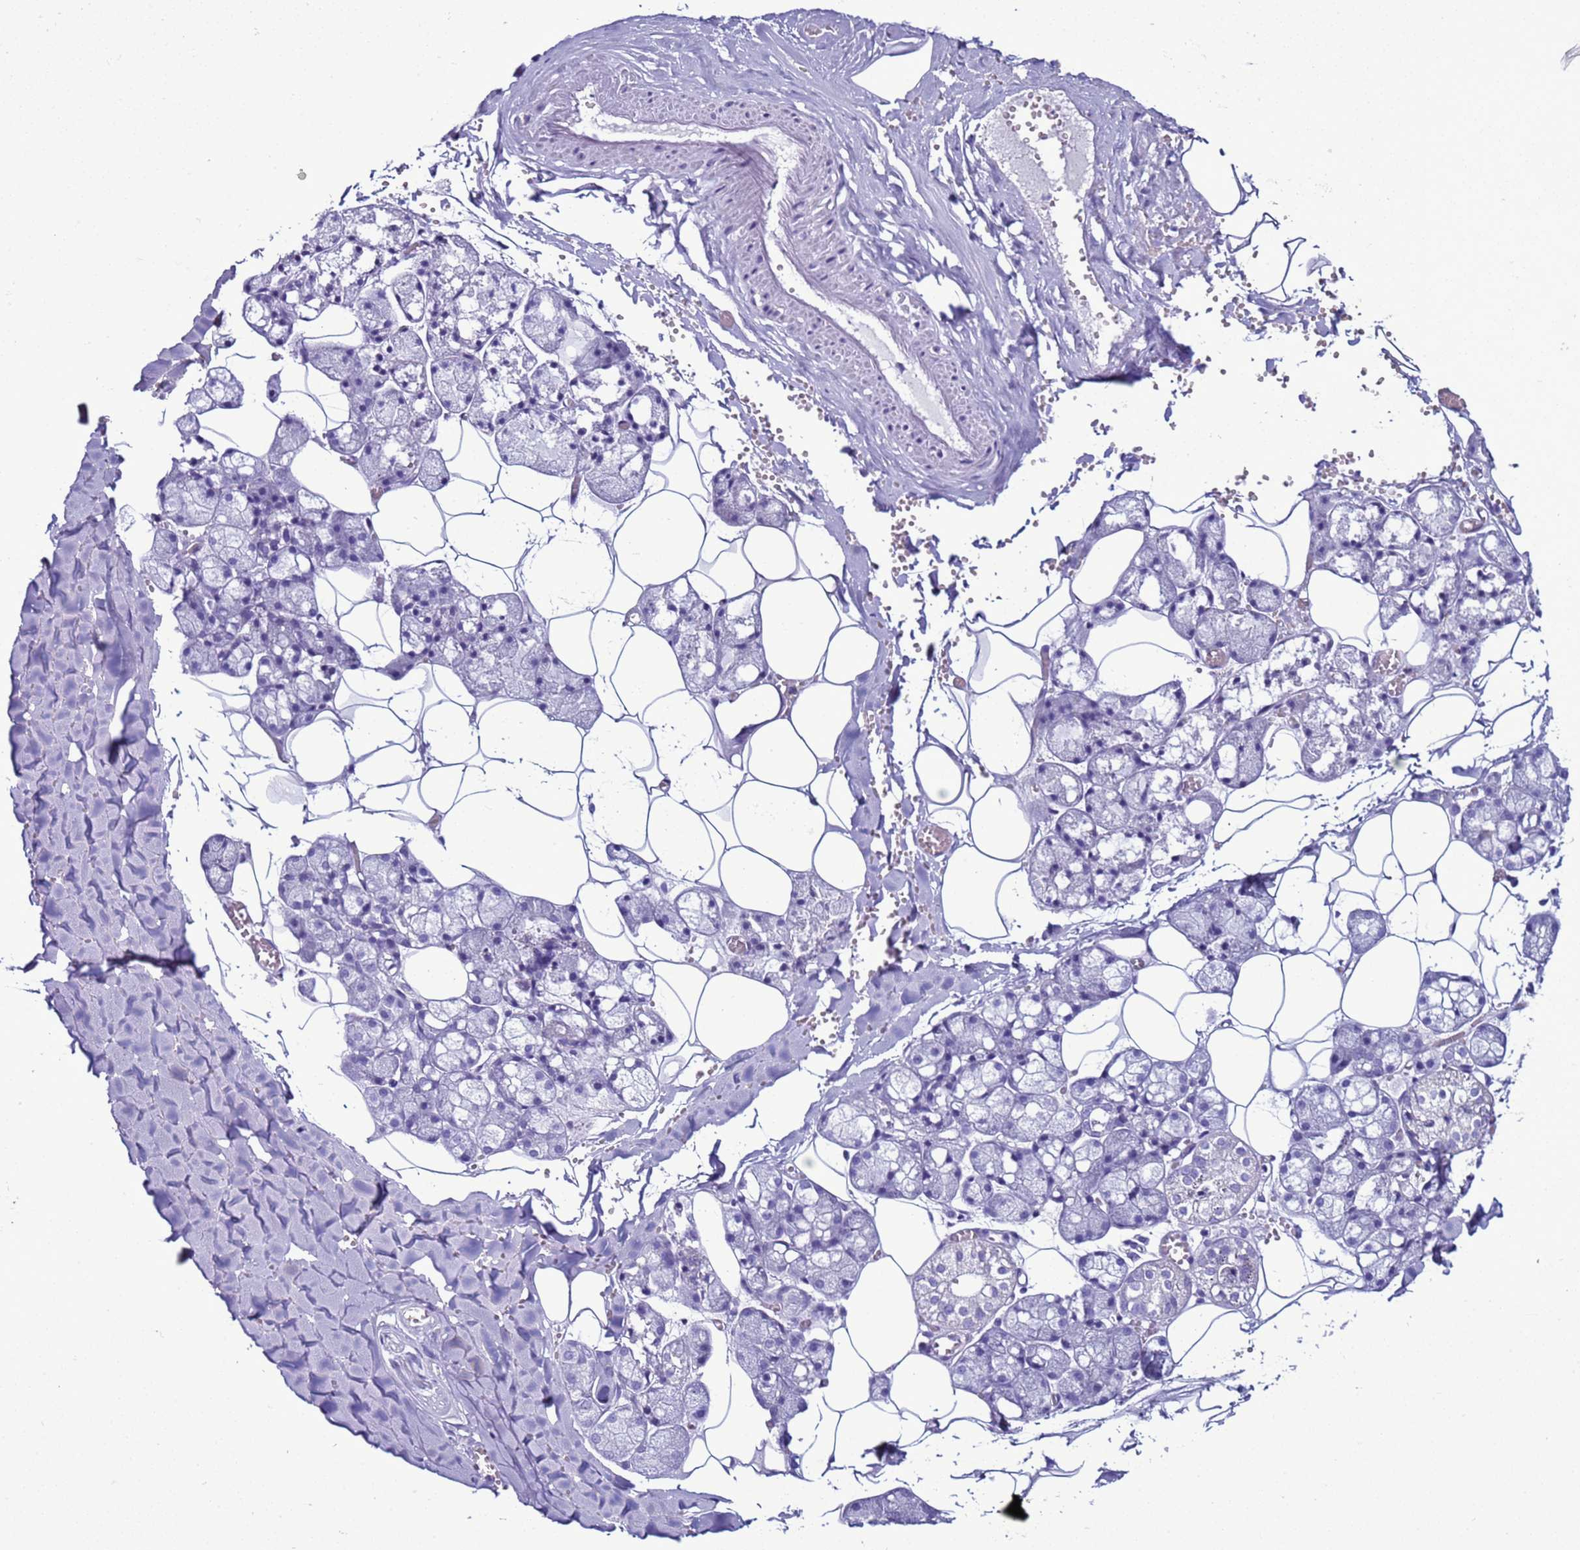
{"staining": {"intensity": "negative", "quantity": "none", "location": "none"}, "tissue": "salivary gland", "cell_type": "Glandular cells", "image_type": "normal", "snomed": [{"axis": "morphology", "description": "Normal tissue, NOS"}, {"axis": "topography", "description": "Salivary gland"}], "caption": "Unremarkable salivary gland was stained to show a protein in brown. There is no significant positivity in glandular cells. Brightfield microscopy of immunohistochemistry stained with DAB (3,3'-diaminobenzidine) (brown) and hematoxylin (blue), captured at high magnification.", "gene": "LRRC10B", "patient": {"sex": "male", "age": 62}}